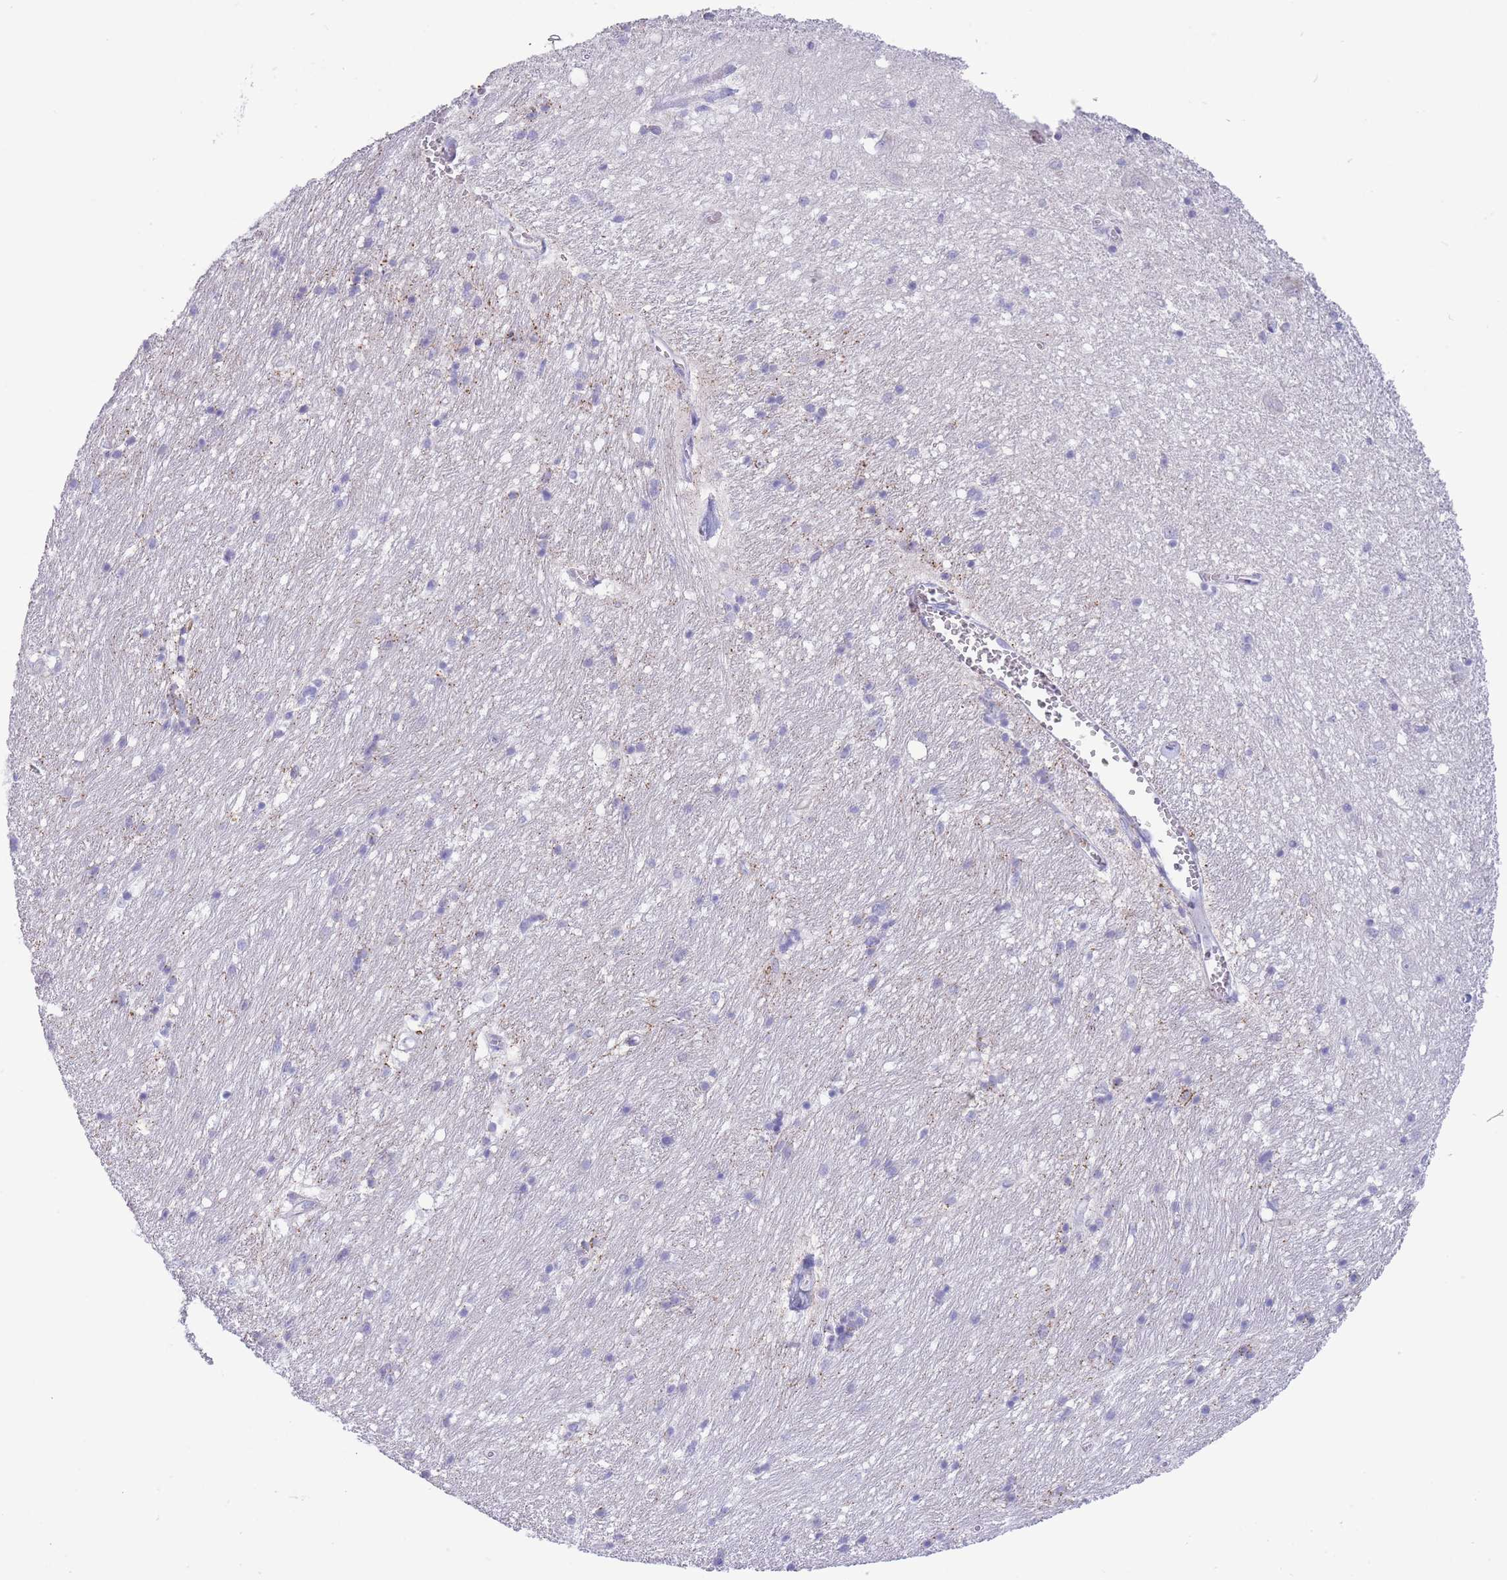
{"staining": {"intensity": "negative", "quantity": "none", "location": "none"}, "tissue": "hippocampus", "cell_type": "Glial cells", "image_type": "normal", "snomed": [{"axis": "morphology", "description": "Normal tissue, NOS"}, {"axis": "topography", "description": "Hippocampus"}], "caption": "Benign hippocampus was stained to show a protein in brown. There is no significant staining in glial cells. (Stains: DAB immunohistochemistry (IHC) with hematoxylin counter stain, Microscopy: brightfield microscopy at high magnification).", "gene": "ASAP3", "patient": {"sex": "female", "age": 64}}